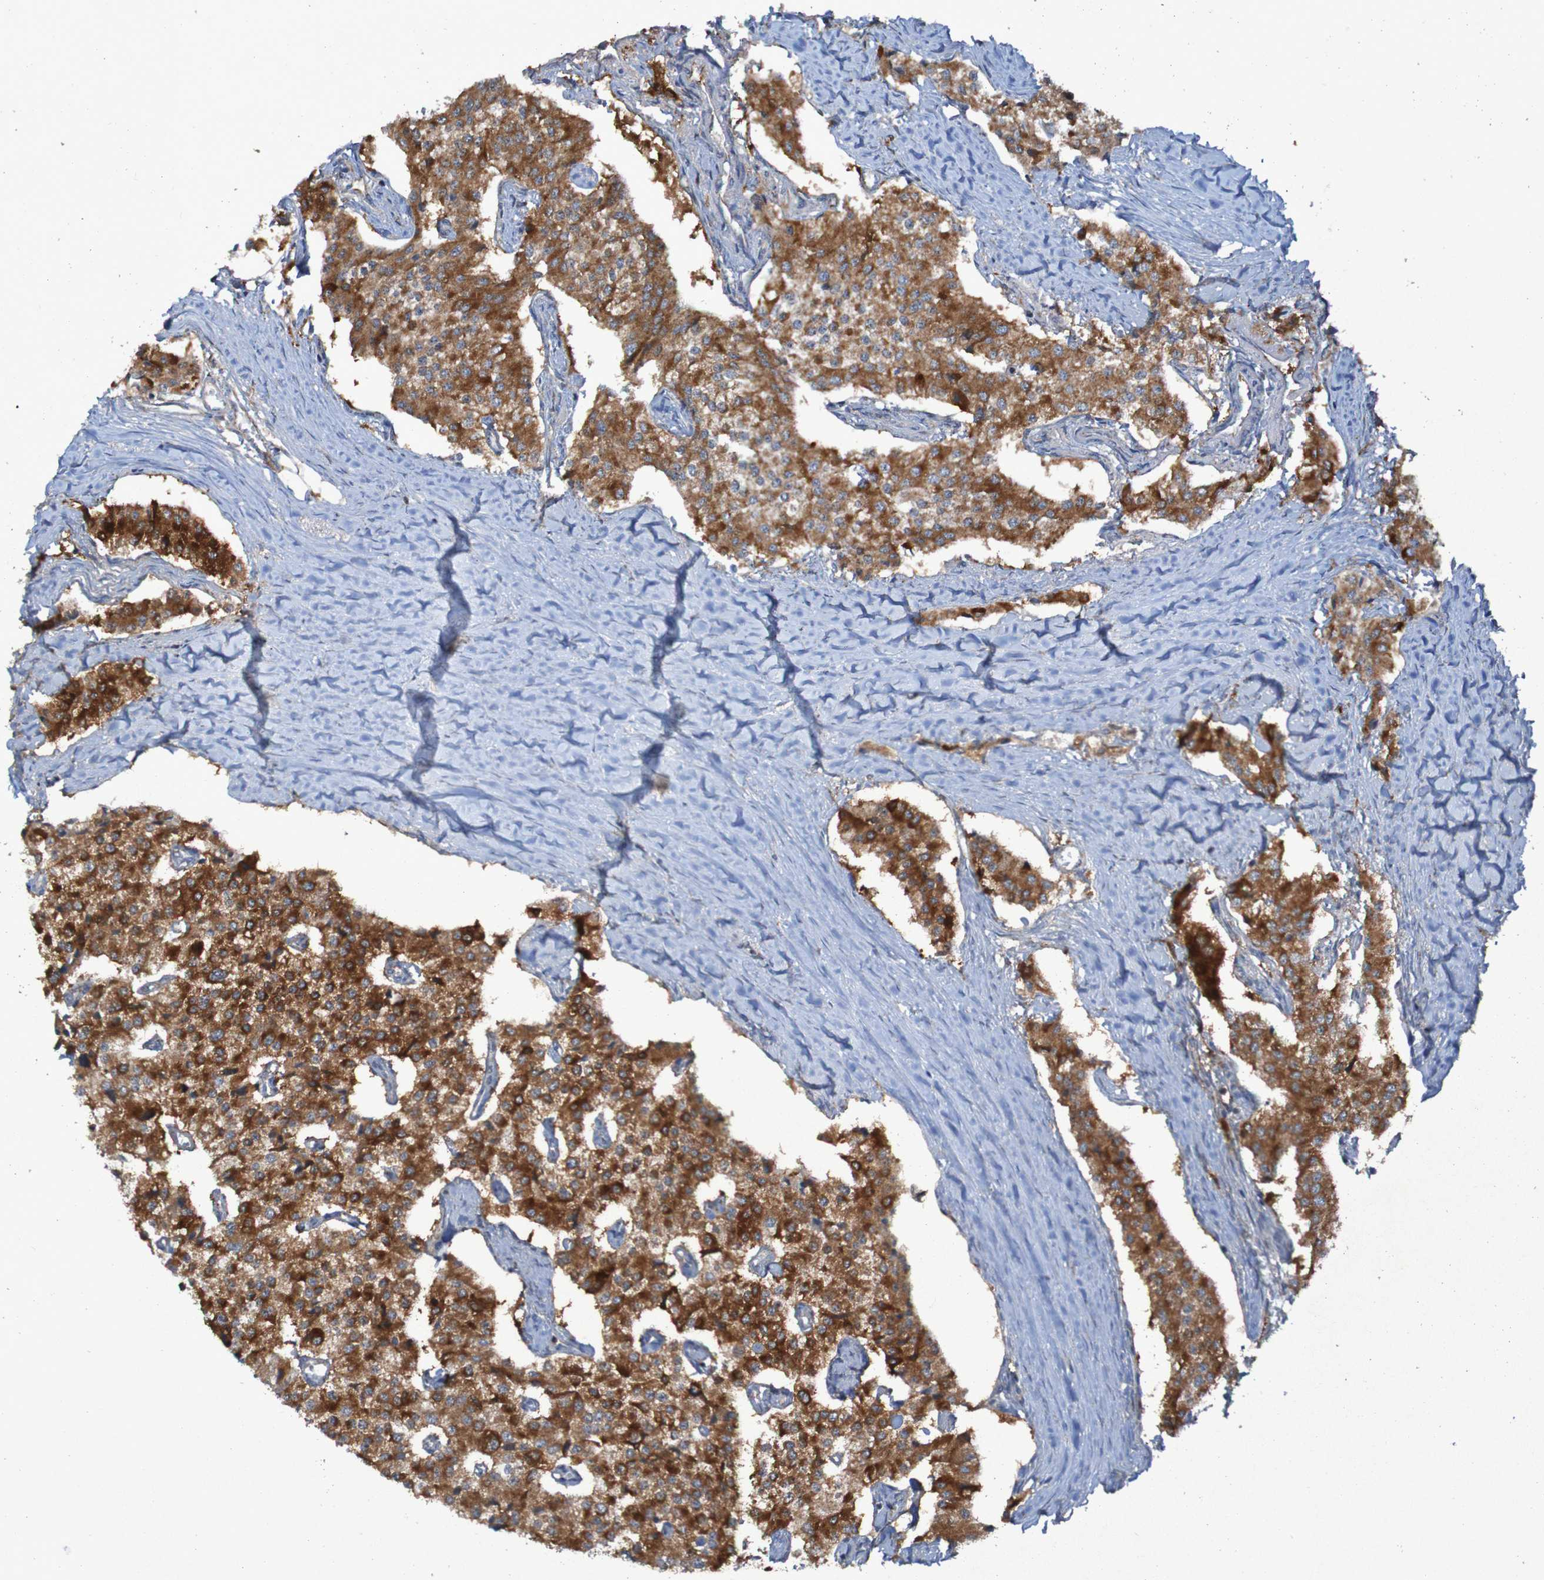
{"staining": {"intensity": "strong", "quantity": ">75%", "location": "cytoplasmic/membranous"}, "tissue": "carcinoid", "cell_type": "Tumor cells", "image_type": "cancer", "snomed": [{"axis": "morphology", "description": "Carcinoid, malignant, NOS"}, {"axis": "topography", "description": "Colon"}], "caption": "This photomicrograph demonstrates malignant carcinoid stained with immunohistochemistry (IHC) to label a protein in brown. The cytoplasmic/membranous of tumor cells show strong positivity for the protein. Nuclei are counter-stained blue.", "gene": "CCDC51", "patient": {"sex": "female", "age": 52}}